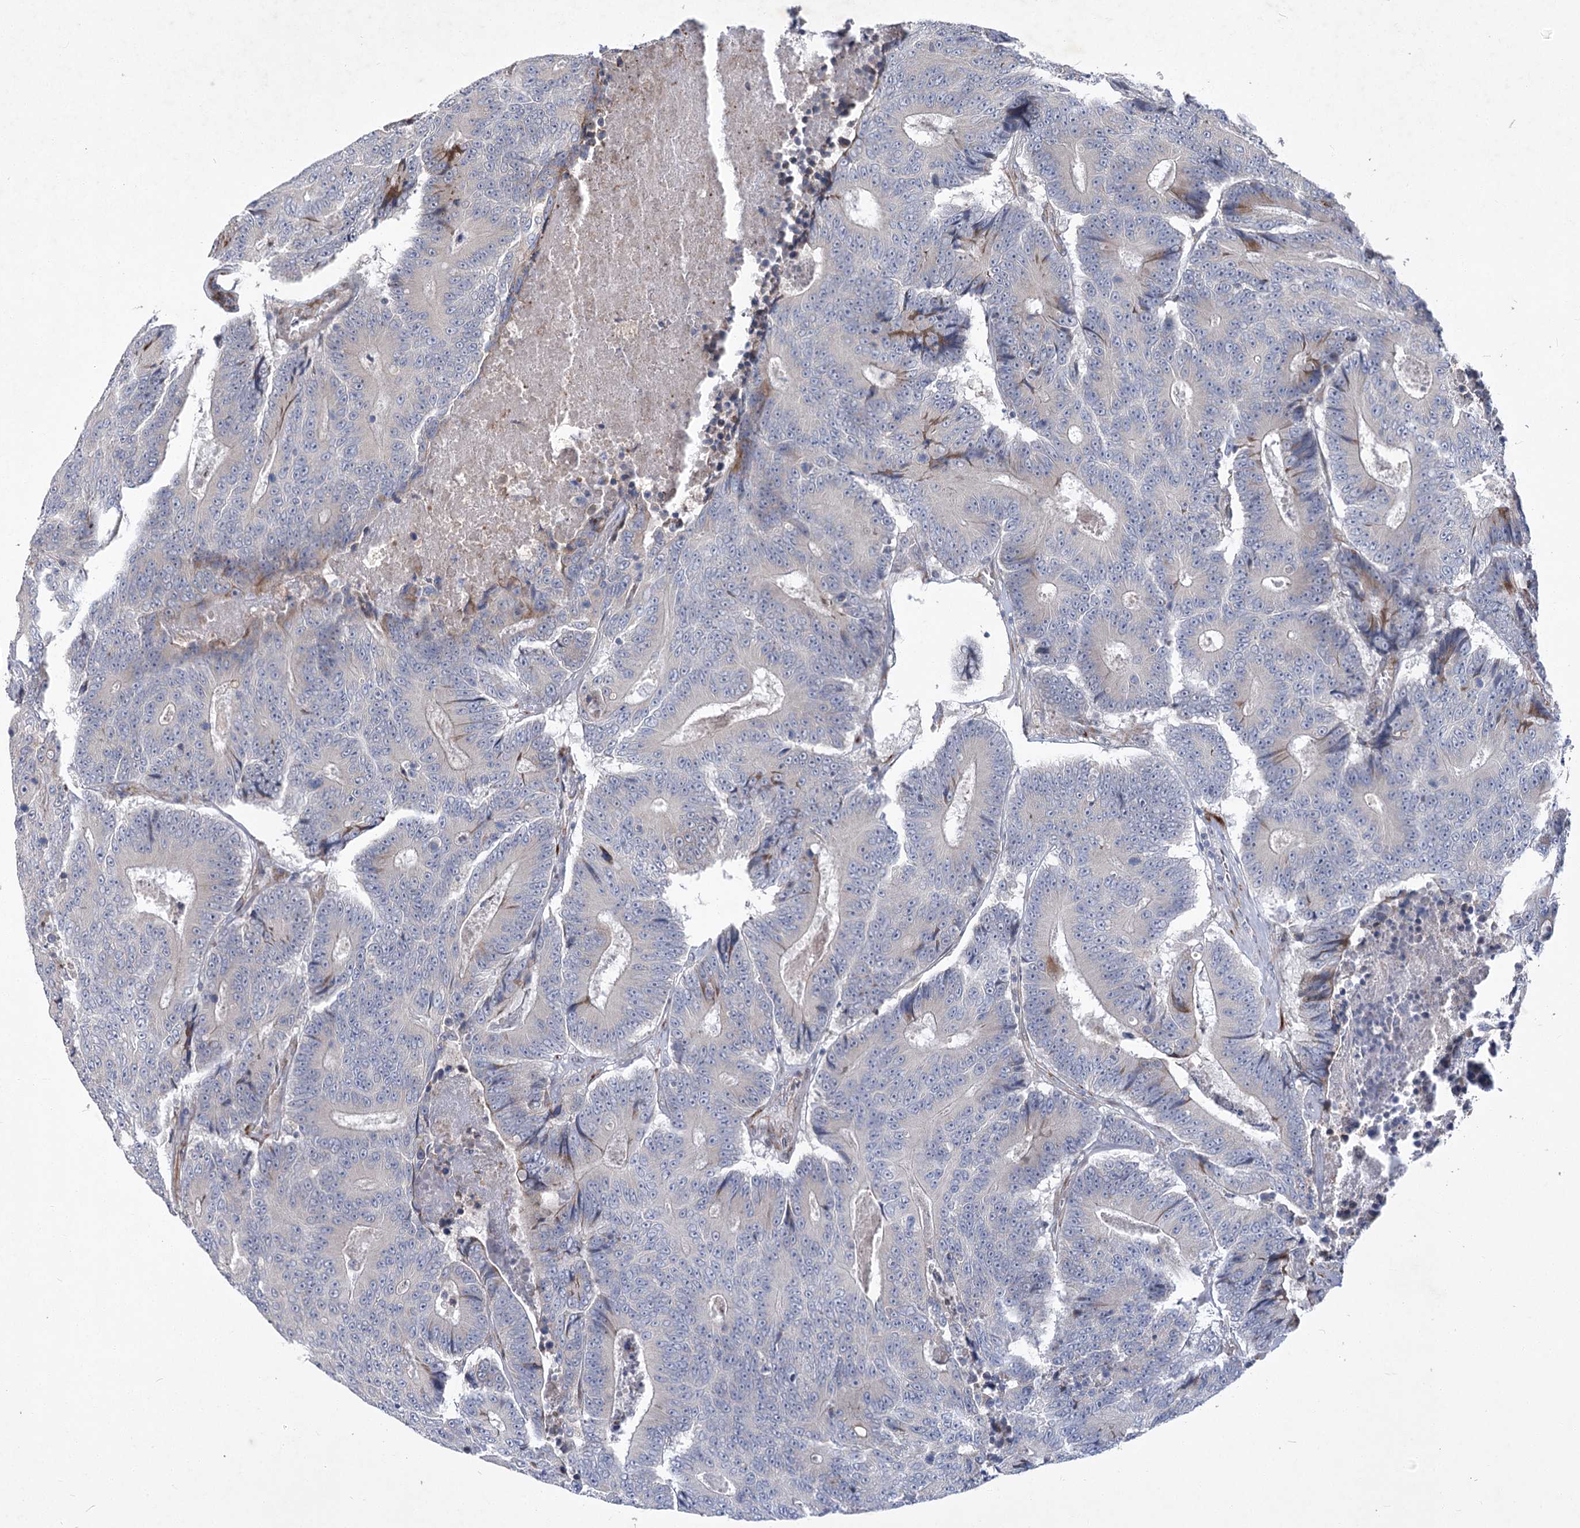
{"staining": {"intensity": "negative", "quantity": "none", "location": "none"}, "tissue": "colorectal cancer", "cell_type": "Tumor cells", "image_type": "cancer", "snomed": [{"axis": "morphology", "description": "Adenocarcinoma, NOS"}, {"axis": "topography", "description": "Colon"}], "caption": "DAB immunohistochemical staining of adenocarcinoma (colorectal) displays no significant positivity in tumor cells.", "gene": "GCNT4", "patient": {"sex": "male", "age": 83}}